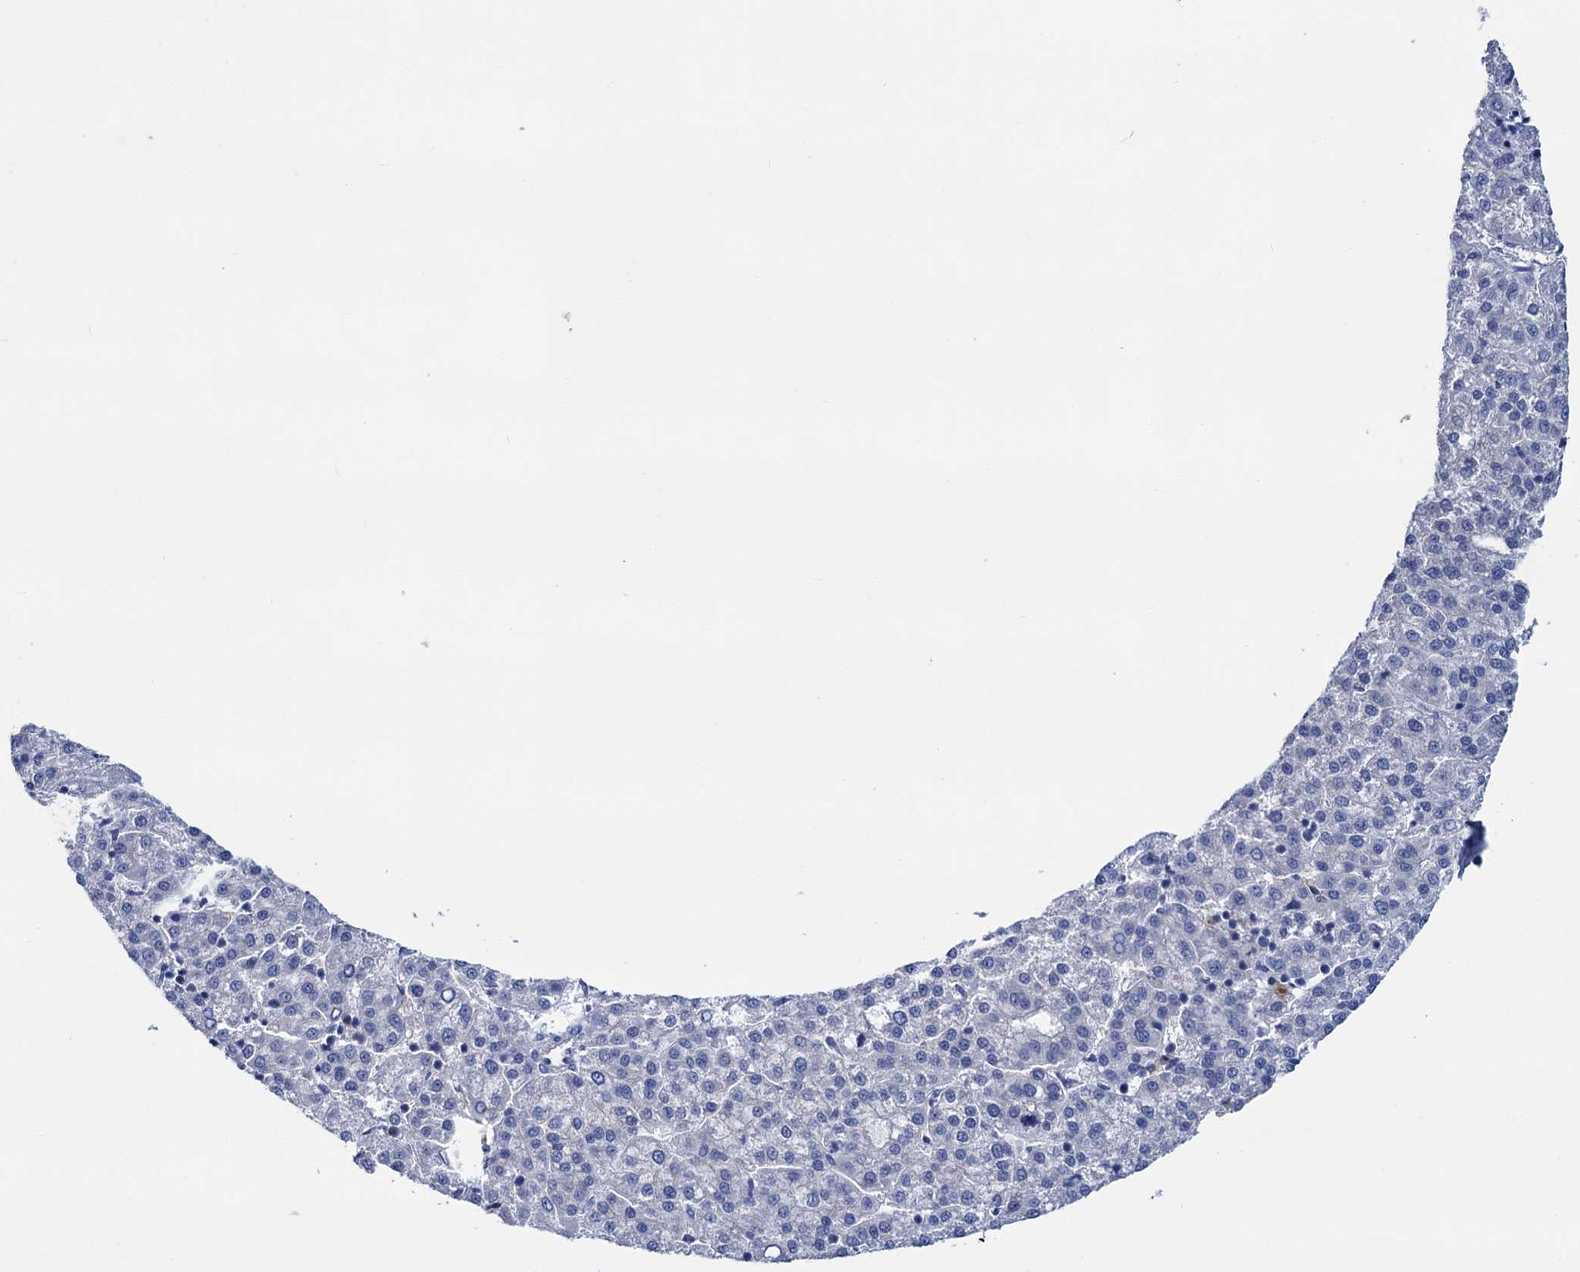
{"staining": {"intensity": "negative", "quantity": "none", "location": "none"}, "tissue": "liver cancer", "cell_type": "Tumor cells", "image_type": "cancer", "snomed": [{"axis": "morphology", "description": "Carcinoma, Hepatocellular, NOS"}, {"axis": "topography", "description": "Liver"}], "caption": "Immunohistochemical staining of human liver cancer (hepatocellular carcinoma) shows no significant staining in tumor cells. The staining is performed using DAB brown chromogen with nuclei counter-stained in using hematoxylin.", "gene": "ZNRD2", "patient": {"sex": "female", "age": 58}}